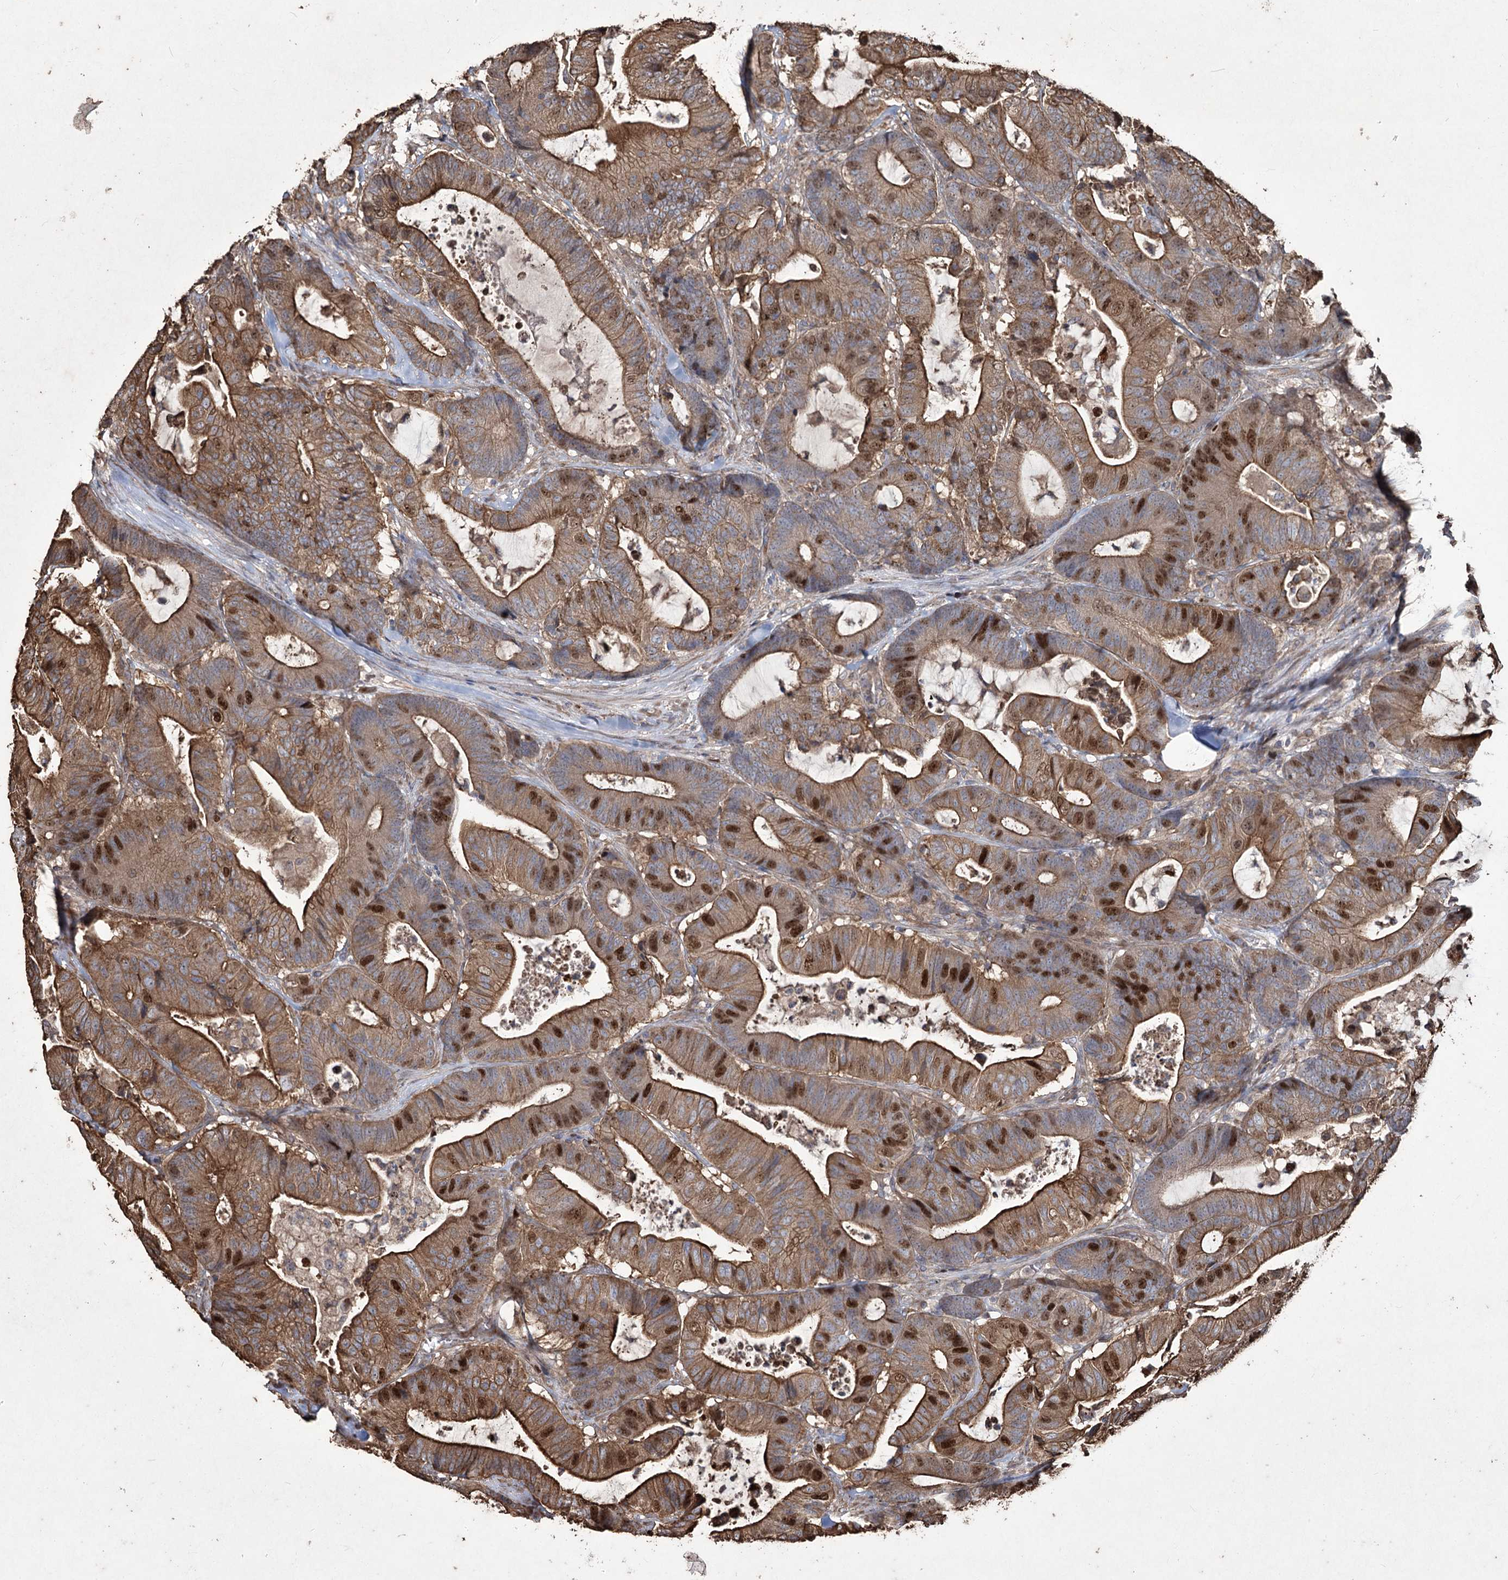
{"staining": {"intensity": "moderate", "quantity": ">75%", "location": "cytoplasmic/membranous,nuclear"}, "tissue": "colorectal cancer", "cell_type": "Tumor cells", "image_type": "cancer", "snomed": [{"axis": "morphology", "description": "Adenocarcinoma, NOS"}, {"axis": "topography", "description": "Colon"}], "caption": "High-magnification brightfield microscopy of colorectal cancer stained with DAB (brown) and counterstained with hematoxylin (blue). tumor cells exhibit moderate cytoplasmic/membranous and nuclear staining is identified in about>75% of cells.", "gene": "PRC1", "patient": {"sex": "female", "age": 84}}